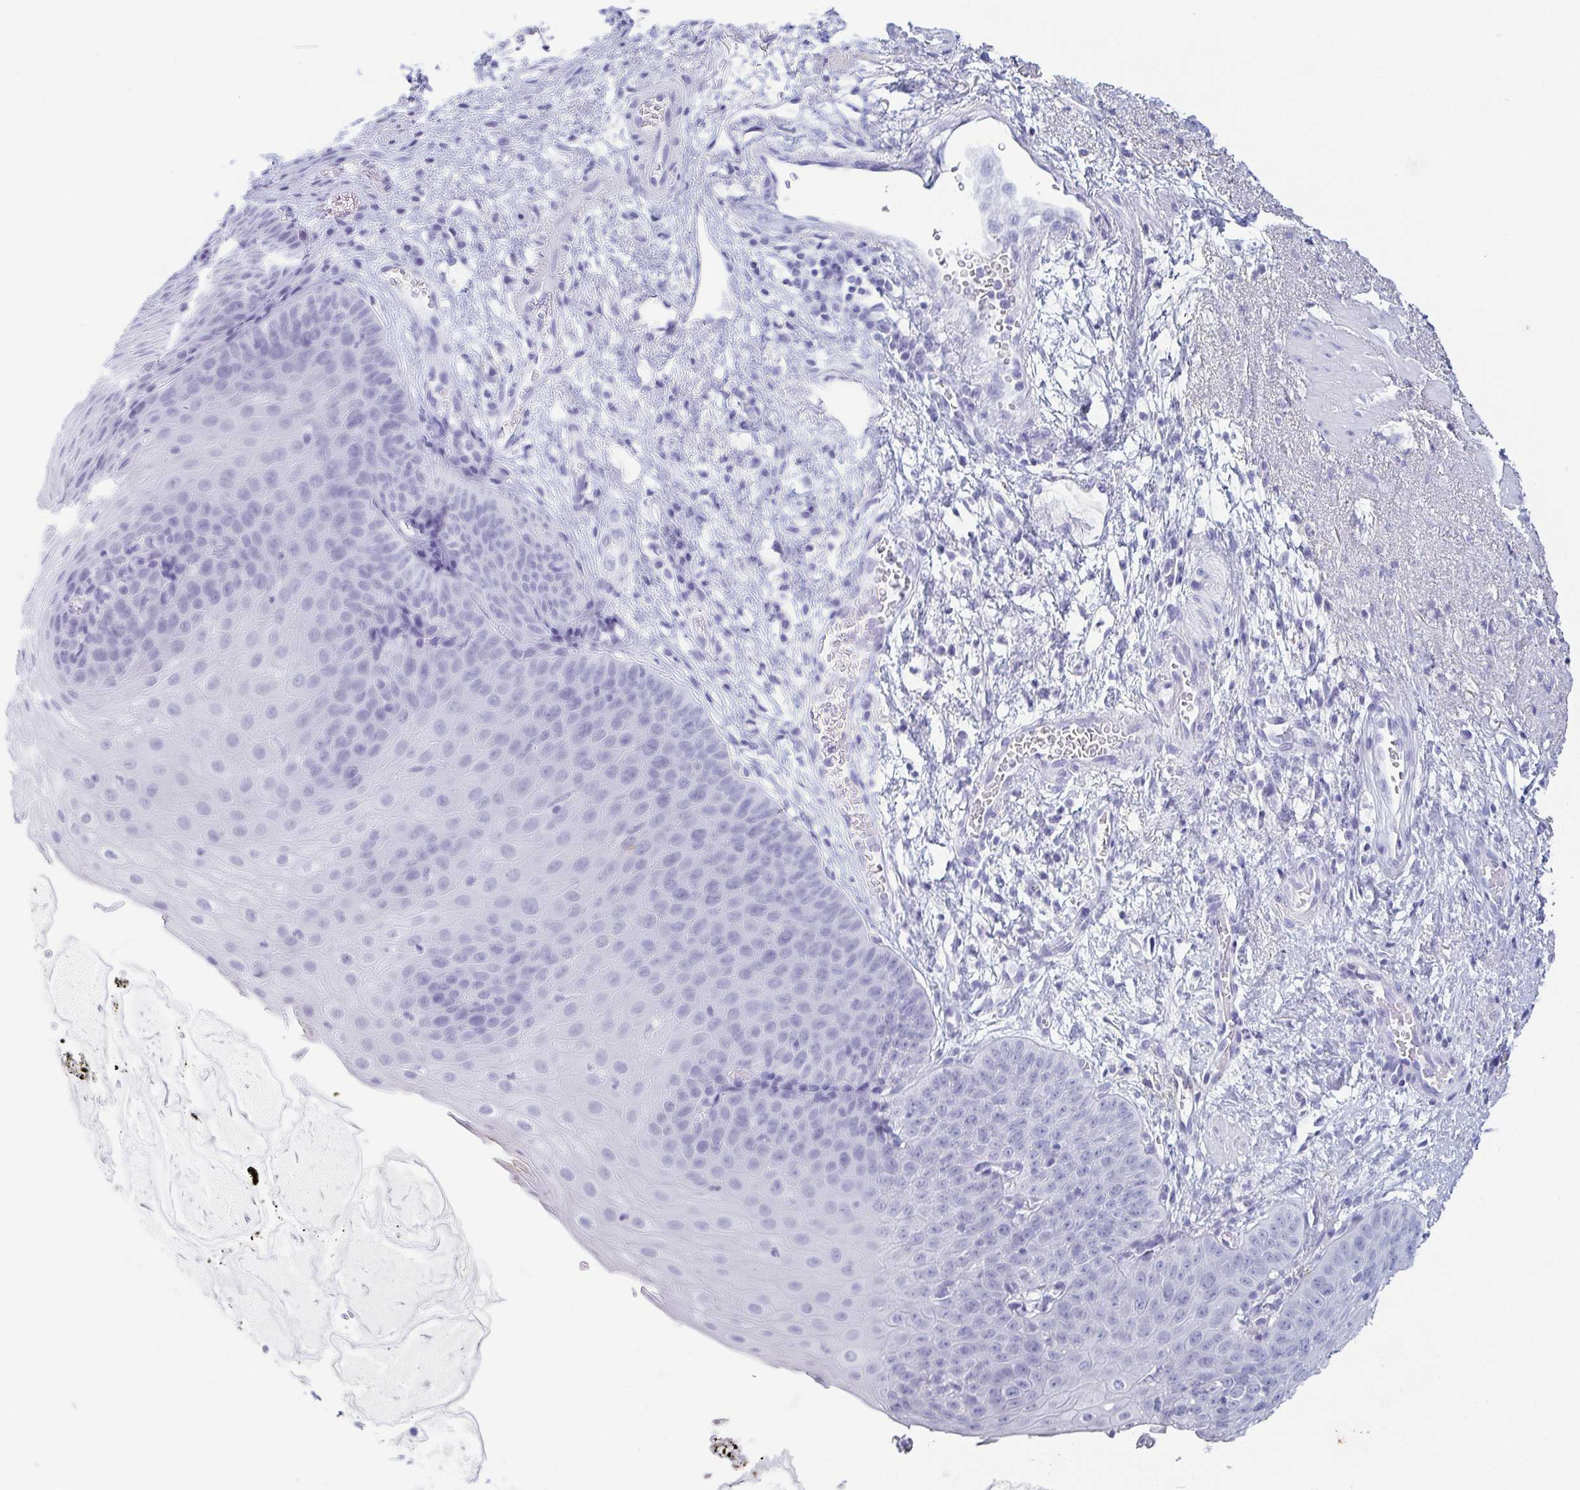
{"staining": {"intensity": "negative", "quantity": "none", "location": "none"}, "tissue": "esophagus", "cell_type": "Squamous epithelial cells", "image_type": "normal", "snomed": [{"axis": "morphology", "description": "Normal tissue, NOS"}, {"axis": "topography", "description": "Esophagus"}], "caption": "The photomicrograph displays no staining of squamous epithelial cells in unremarkable esophagus.", "gene": "ZG16B", "patient": {"sex": "male", "age": 71}}